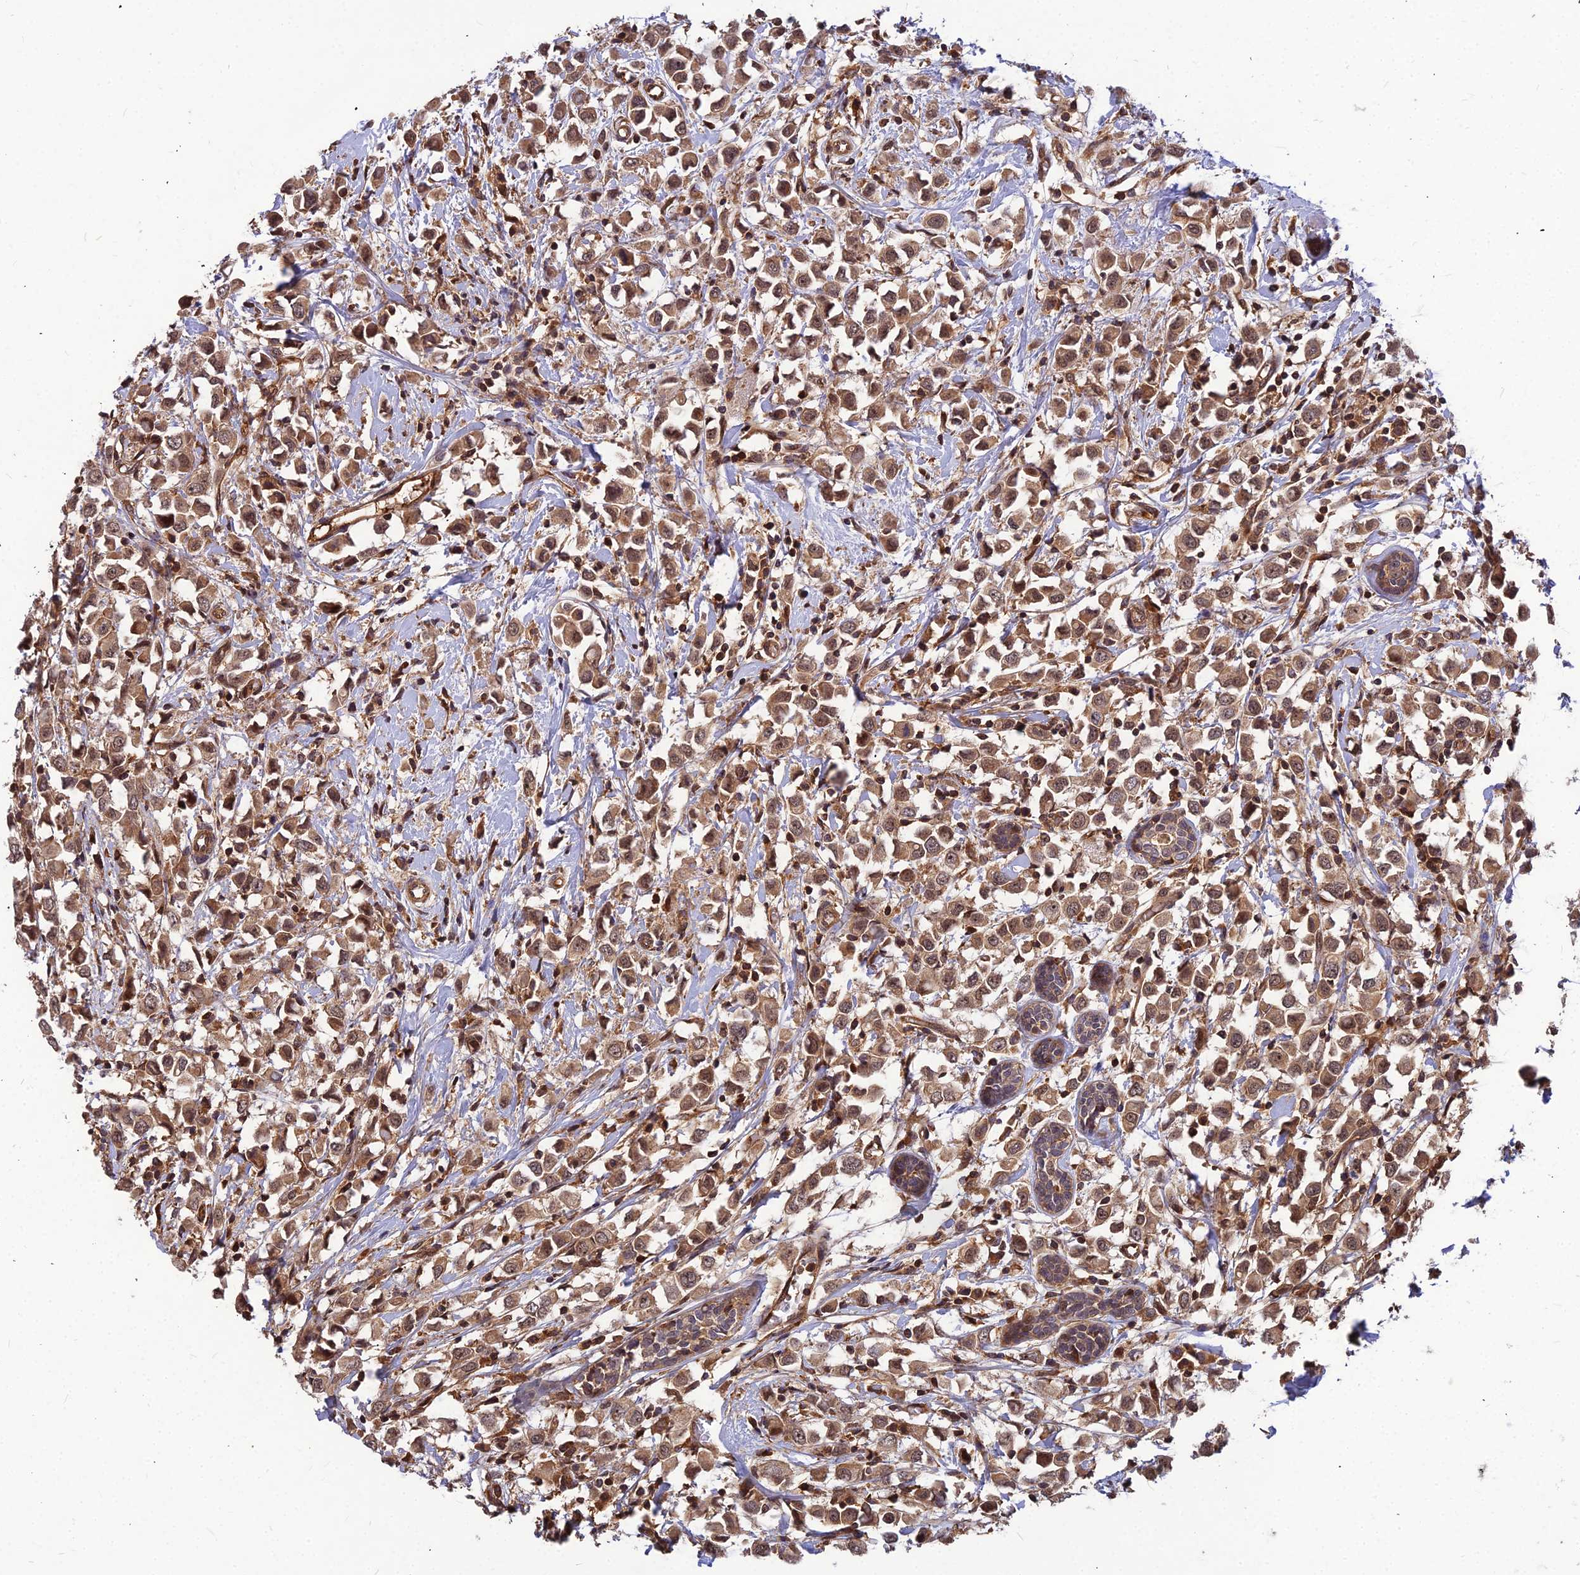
{"staining": {"intensity": "moderate", "quantity": ">75%", "location": "cytoplasmic/membranous,nuclear"}, "tissue": "breast cancer", "cell_type": "Tumor cells", "image_type": "cancer", "snomed": [{"axis": "morphology", "description": "Duct carcinoma"}, {"axis": "topography", "description": "Breast"}], "caption": "Tumor cells demonstrate medium levels of moderate cytoplasmic/membranous and nuclear staining in about >75% of cells in human infiltrating ductal carcinoma (breast).", "gene": "ZNF467", "patient": {"sex": "female", "age": 61}}